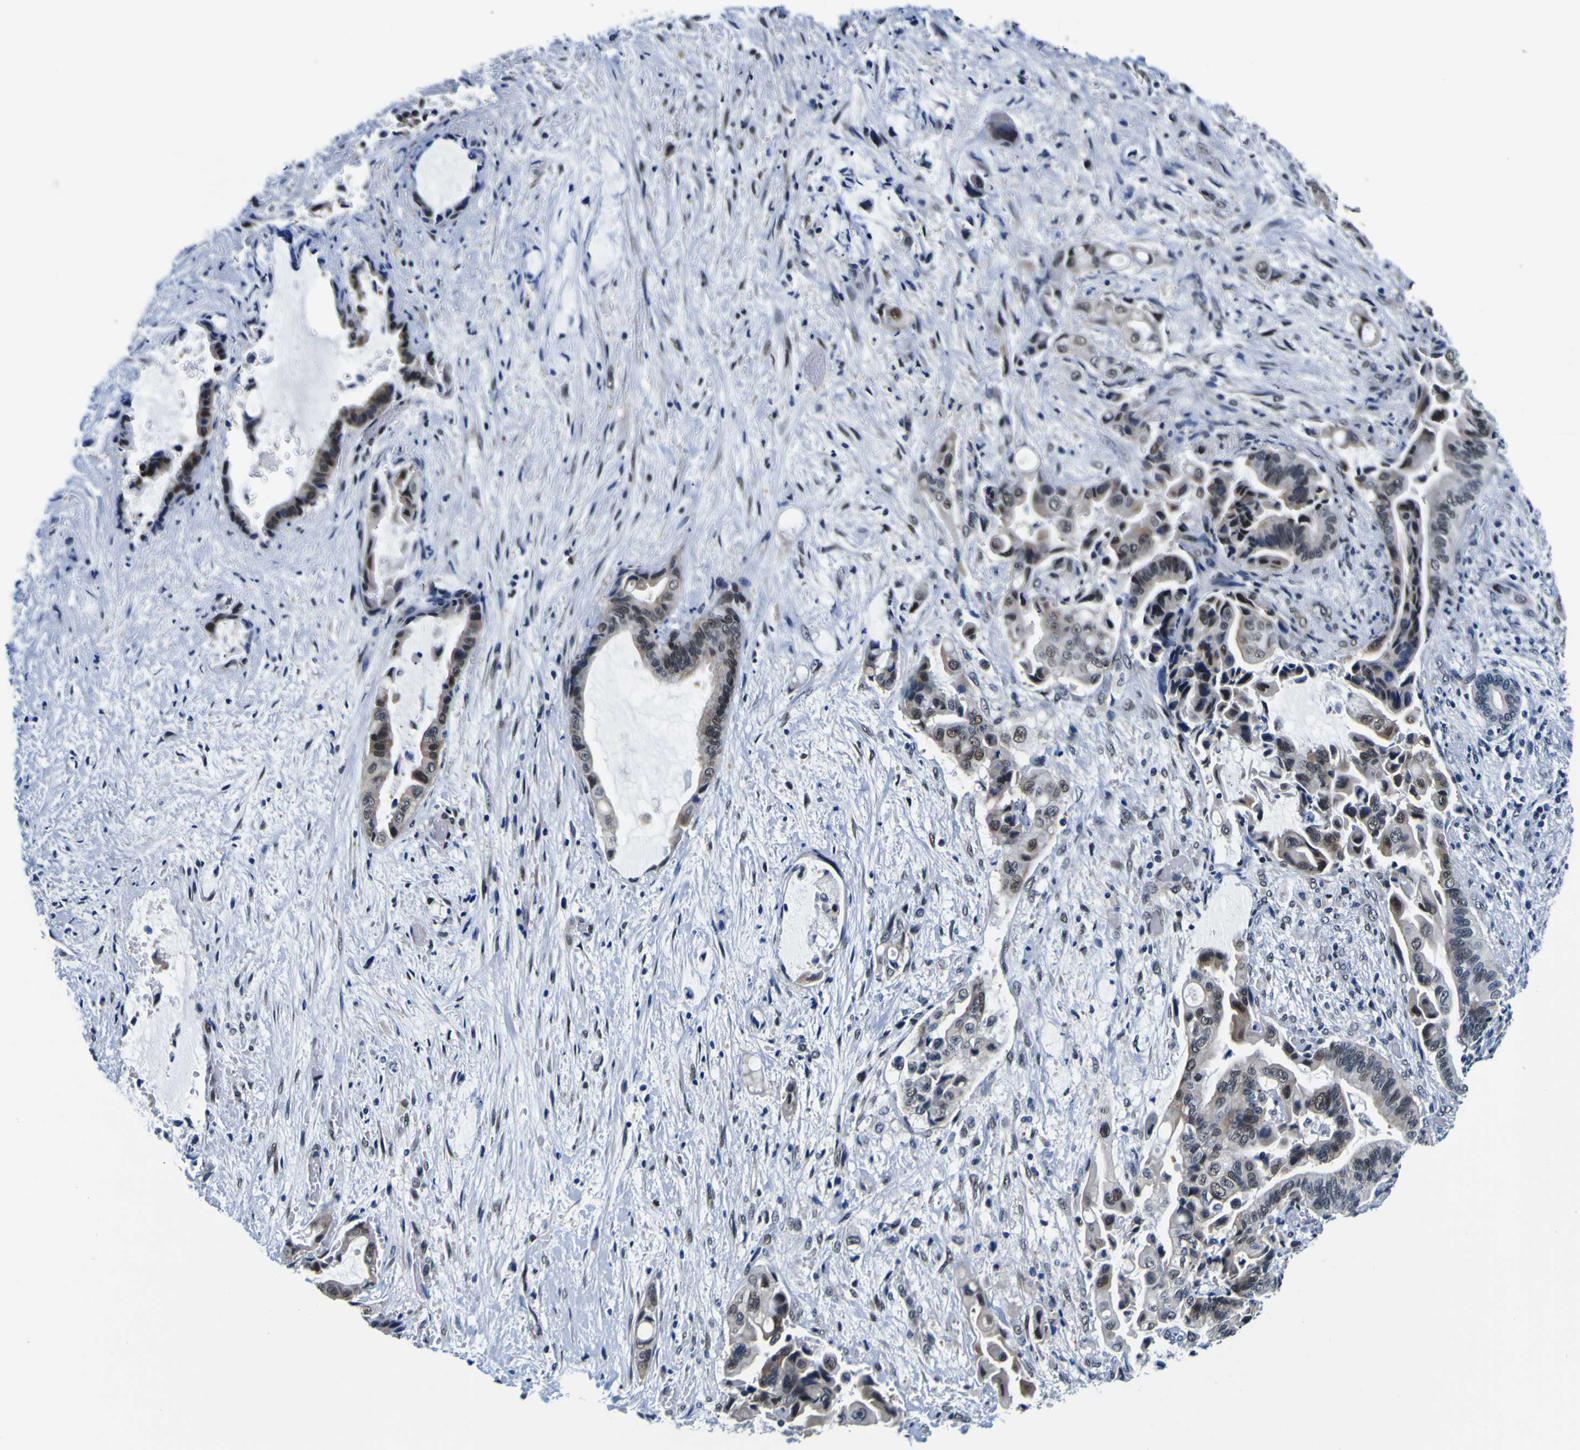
{"staining": {"intensity": "weak", "quantity": "25%-75%", "location": "nuclear"}, "tissue": "liver cancer", "cell_type": "Tumor cells", "image_type": "cancer", "snomed": [{"axis": "morphology", "description": "Cholangiocarcinoma"}, {"axis": "topography", "description": "Liver"}], "caption": "Brown immunohistochemical staining in human cholangiocarcinoma (liver) shows weak nuclear positivity in approximately 25%-75% of tumor cells.", "gene": "CUL4B", "patient": {"sex": "female", "age": 61}}